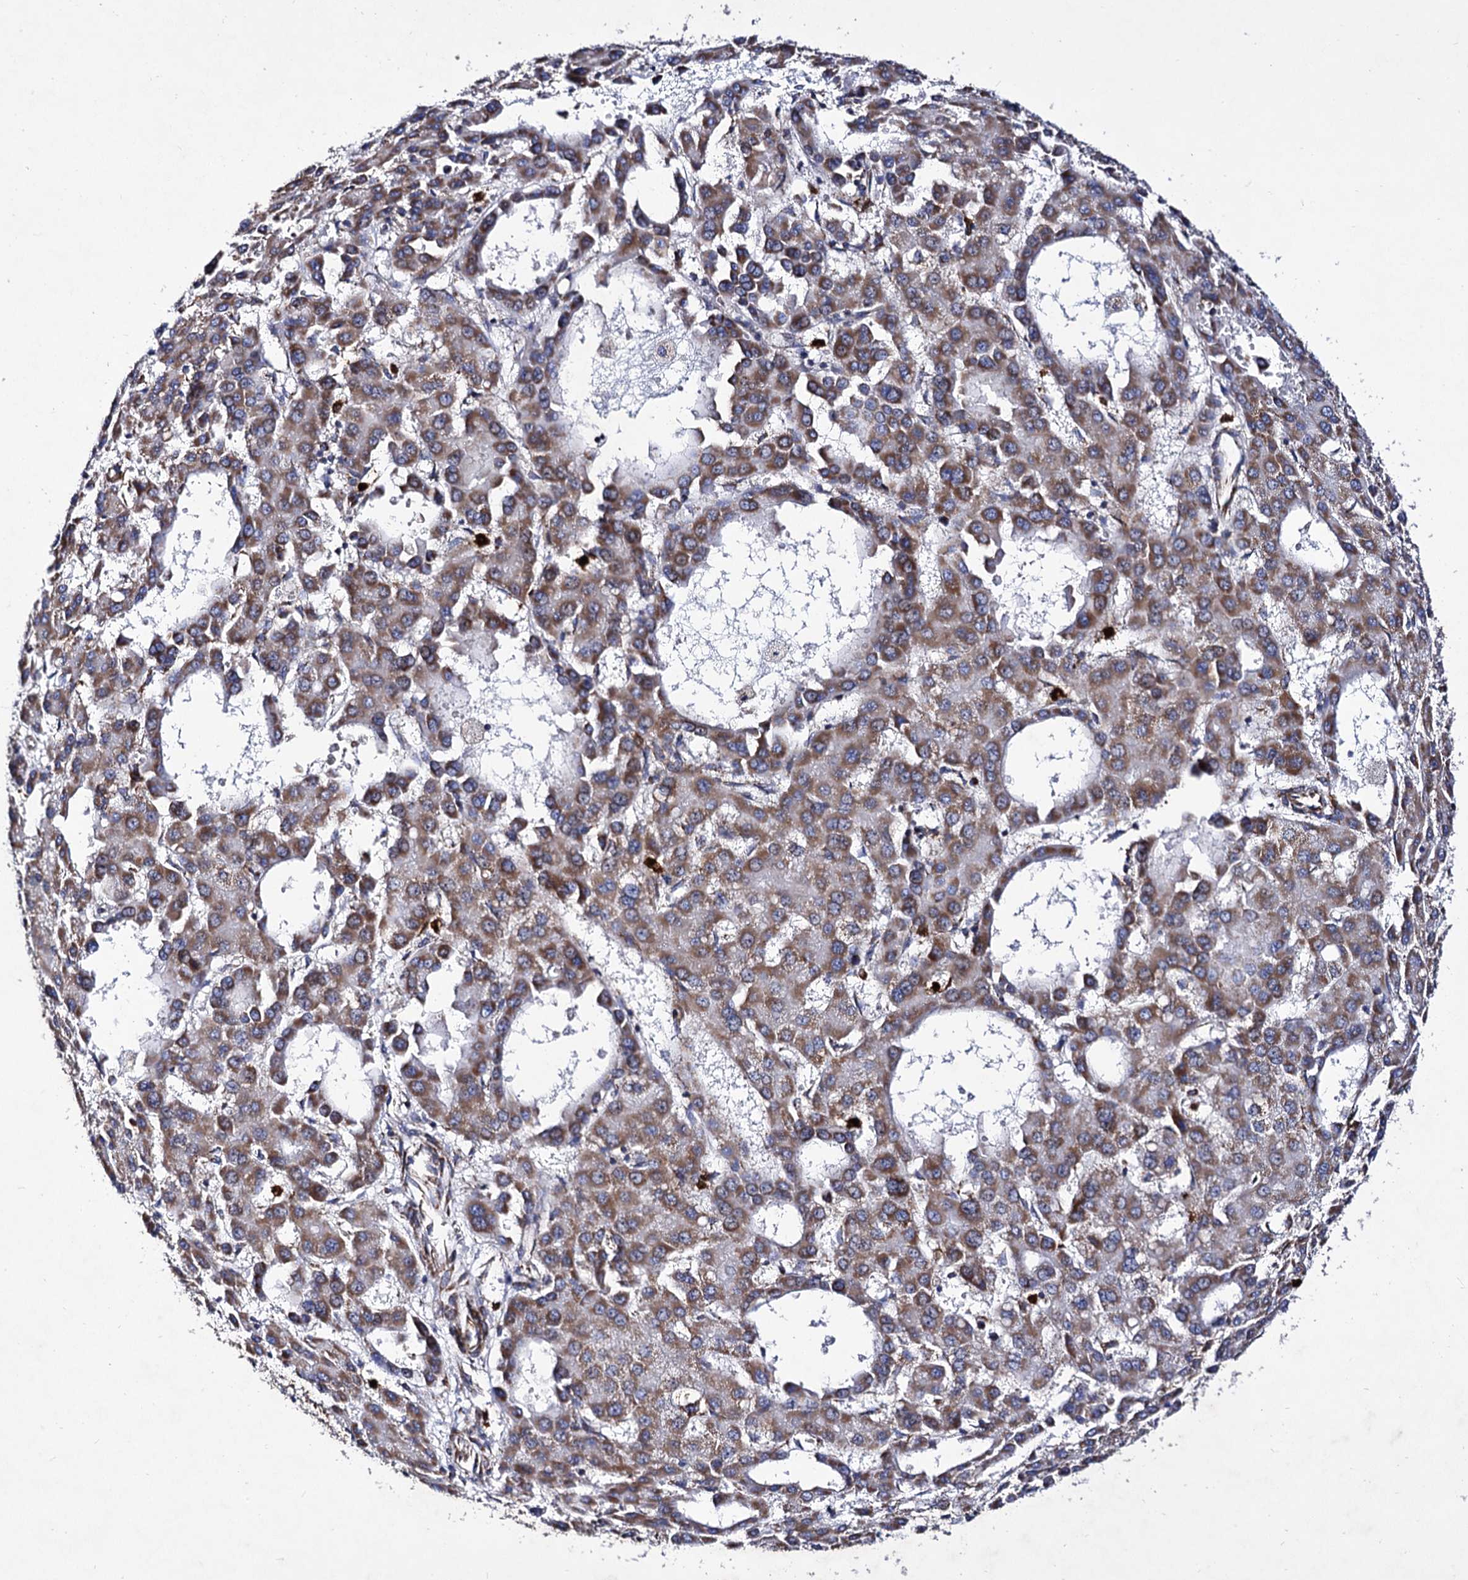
{"staining": {"intensity": "weak", "quantity": "25%-75%", "location": "cytoplasmic/membranous"}, "tissue": "liver cancer", "cell_type": "Tumor cells", "image_type": "cancer", "snomed": [{"axis": "morphology", "description": "Carcinoma, Hepatocellular, NOS"}, {"axis": "topography", "description": "Liver"}], "caption": "Human liver cancer (hepatocellular carcinoma) stained with a brown dye displays weak cytoplasmic/membranous positive expression in about 25%-75% of tumor cells.", "gene": "ACAD9", "patient": {"sex": "male", "age": 47}}